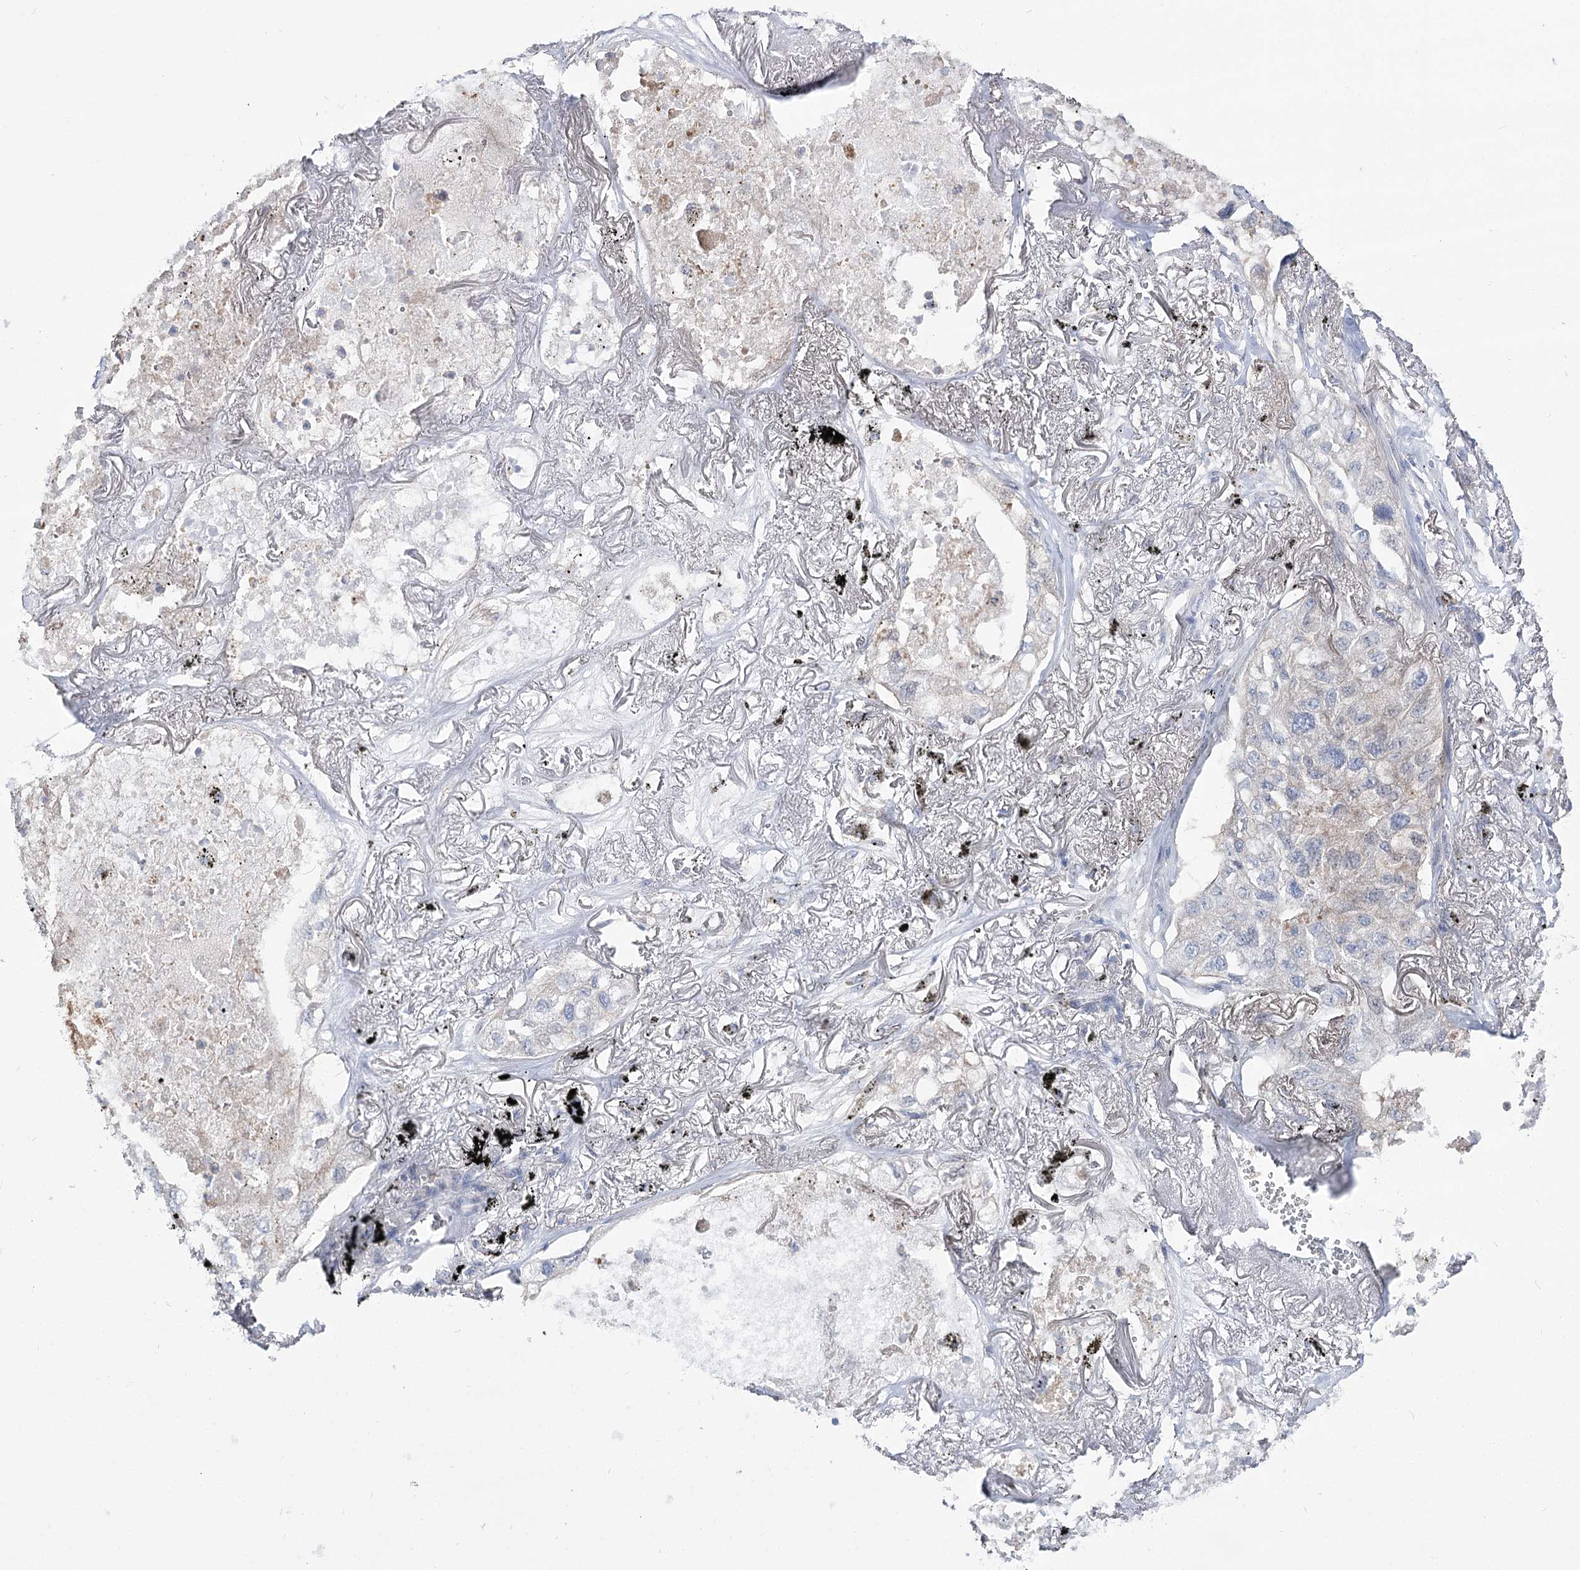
{"staining": {"intensity": "negative", "quantity": "none", "location": "none"}, "tissue": "lung cancer", "cell_type": "Tumor cells", "image_type": "cancer", "snomed": [{"axis": "morphology", "description": "Adenocarcinoma, NOS"}, {"axis": "topography", "description": "Lung"}], "caption": "Tumor cells show no significant staining in lung adenocarcinoma.", "gene": "UGP2", "patient": {"sex": "male", "age": 65}}